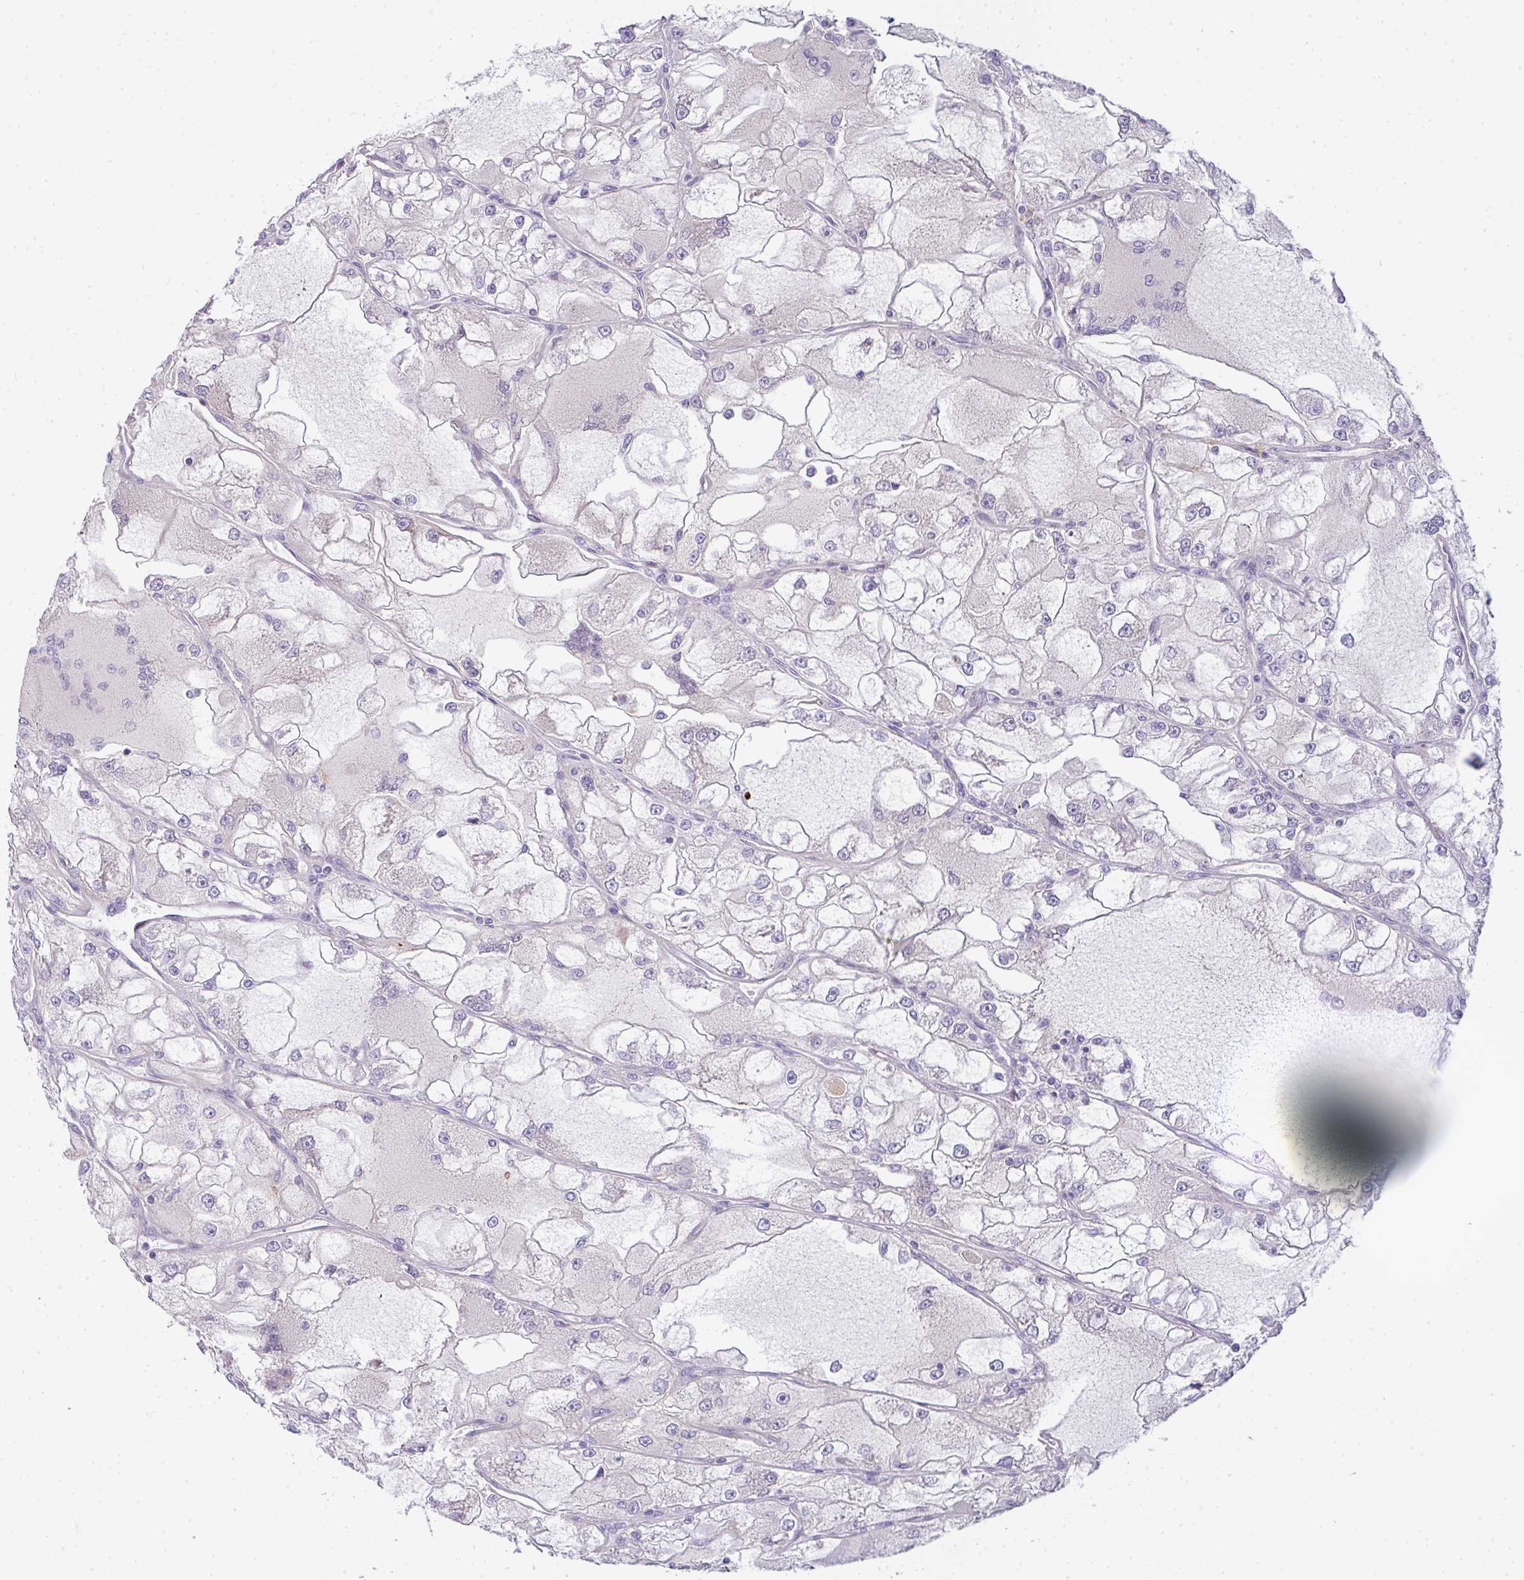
{"staining": {"intensity": "negative", "quantity": "none", "location": "none"}, "tissue": "renal cancer", "cell_type": "Tumor cells", "image_type": "cancer", "snomed": [{"axis": "morphology", "description": "Adenocarcinoma, NOS"}, {"axis": "topography", "description": "Kidney"}], "caption": "Immunohistochemical staining of human renal cancer (adenocarcinoma) displays no significant expression in tumor cells.", "gene": "FILIP1", "patient": {"sex": "female", "age": 72}}